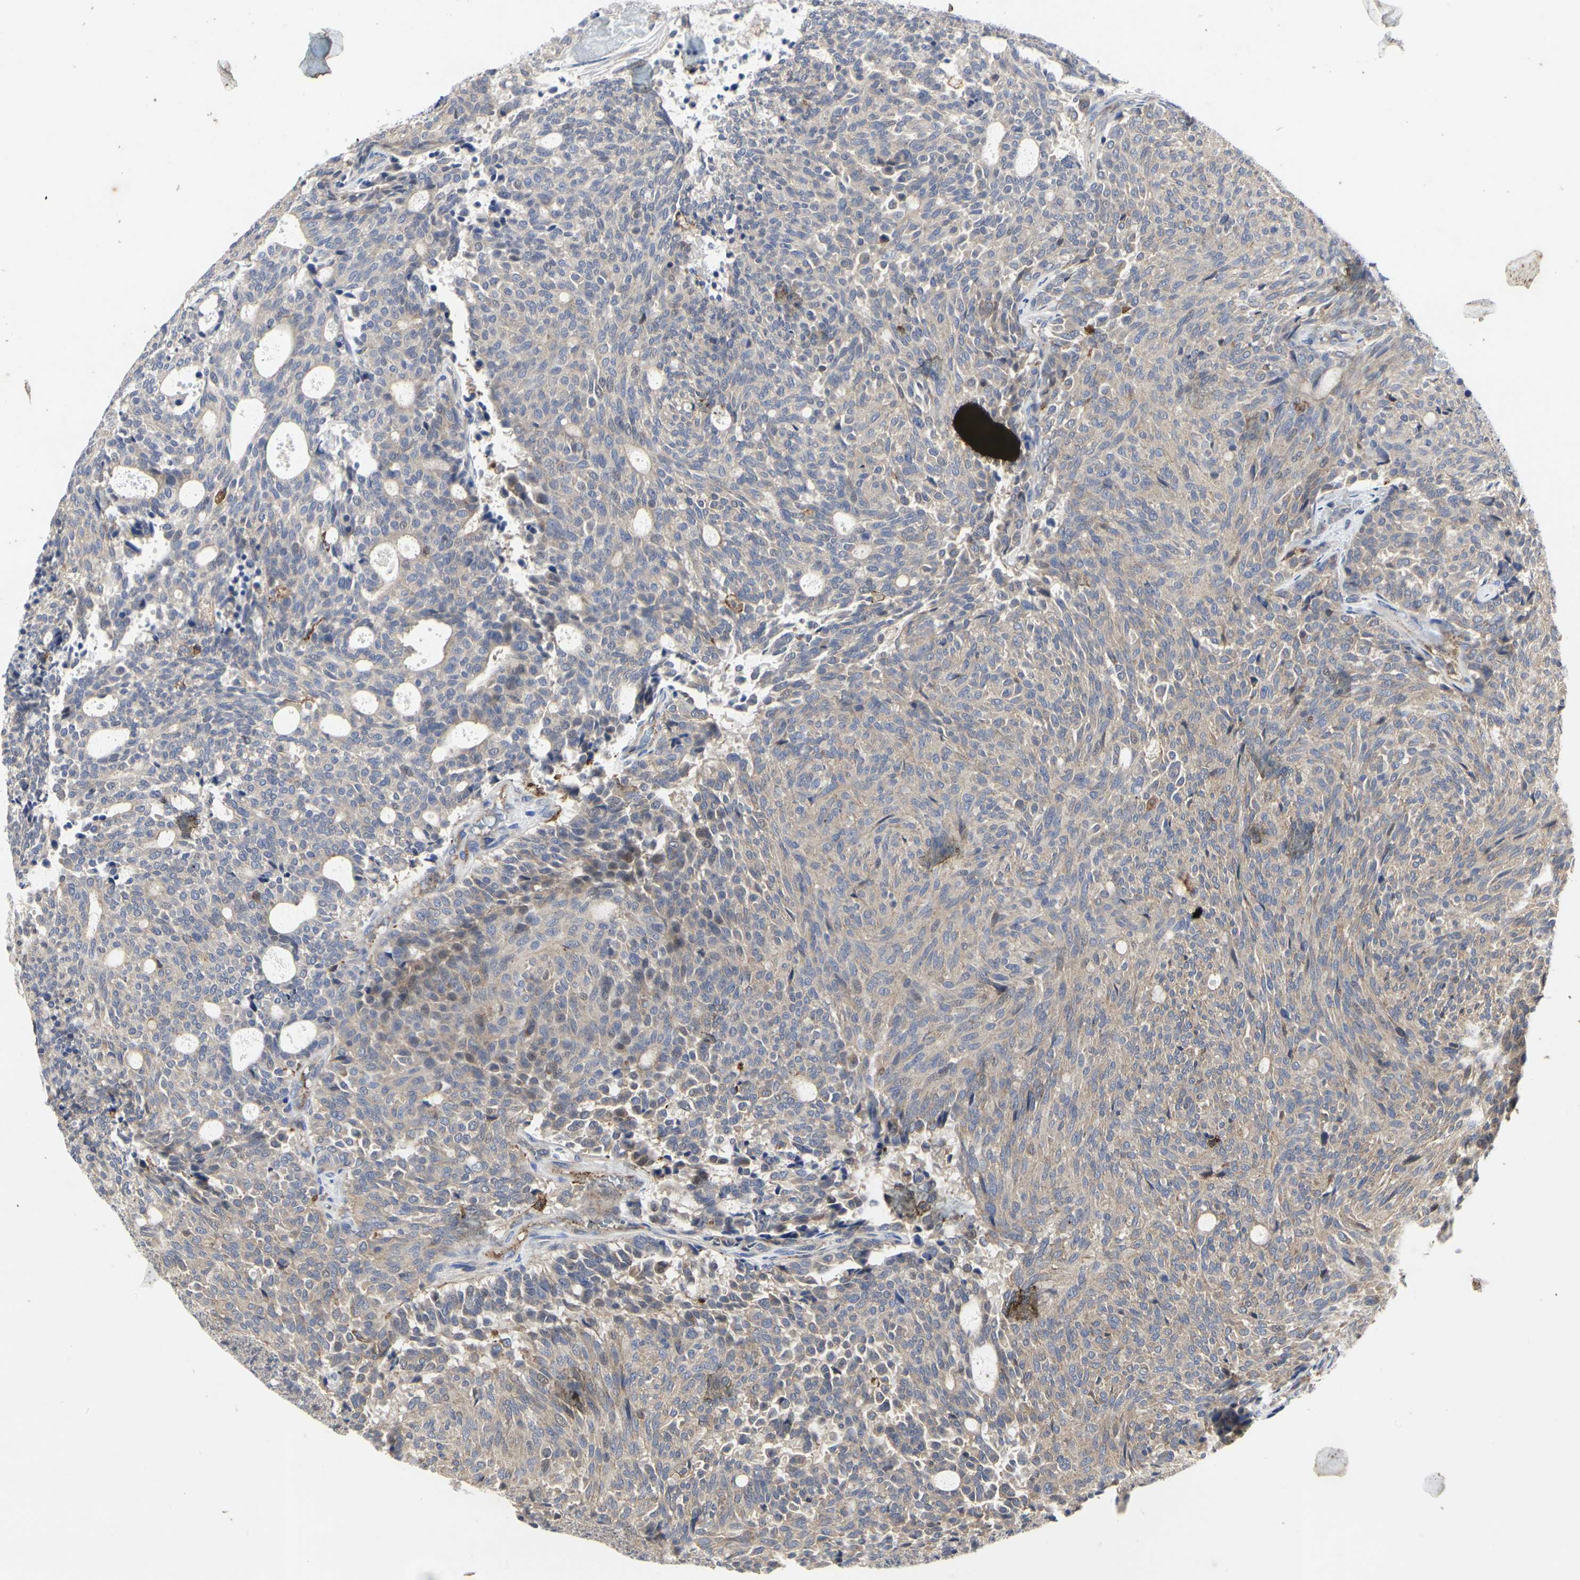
{"staining": {"intensity": "weak", "quantity": ">75%", "location": "cytoplasmic/membranous"}, "tissue": "carcinoid", "cell_type": "Tumor cells", "image_type": "cancer", "snomed": [{"axis": "morphology", "description": "Carcinoid, malignant, NOS"}, {"axis": "topography", "description": "Pancreas"}], "caption": "A high-resolution histopathology image shows immunohistochemistry (IHC) staining of carcinoid, which displays weak cytoplasmic/membranous staining in about >75% of tumor cells.", "gene": "NAPG", "patient": {"sex": "female", "age": 54}}